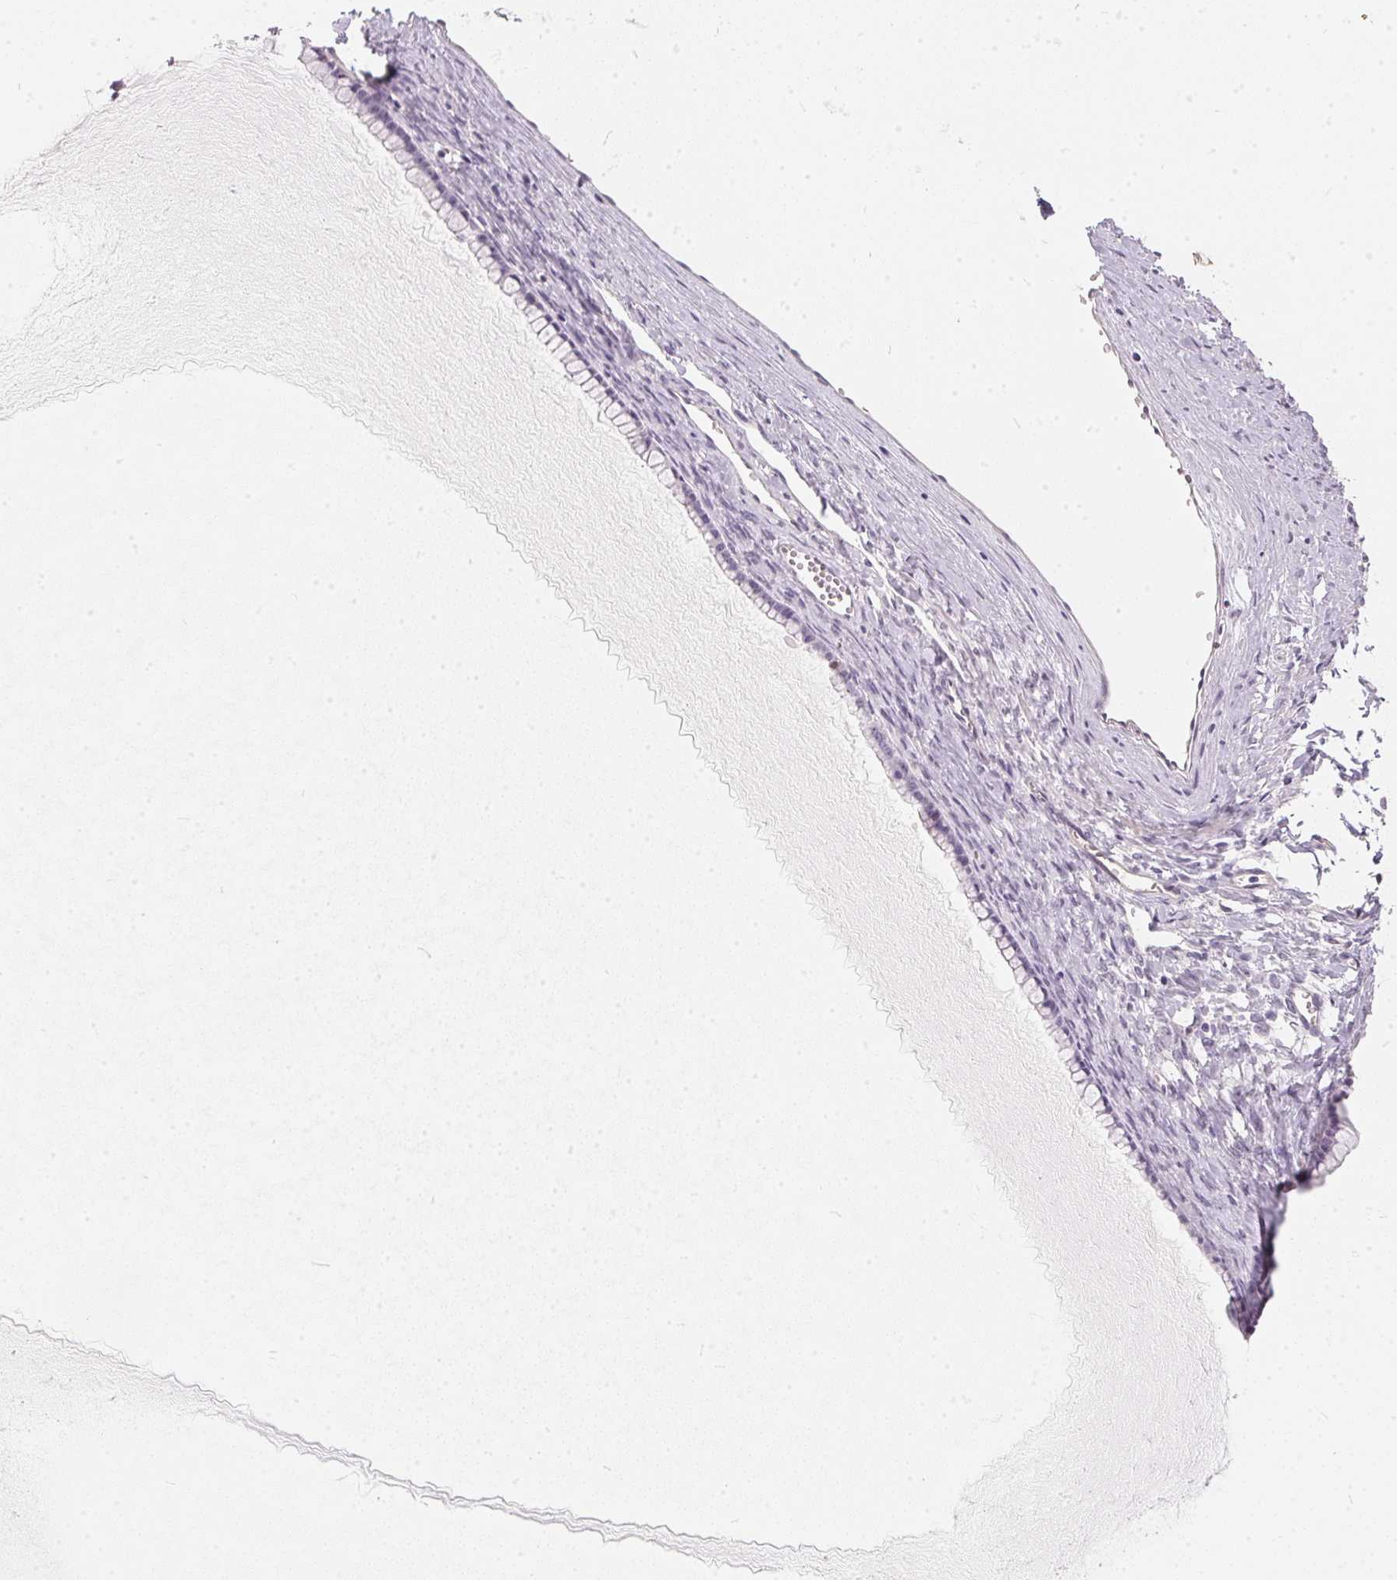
{"staining": {"intensity": "negative", "quantity": "none", "location": "none"}, "tissue": "ovarian cancer", "cell_type": "Tumor cells", "image_type": "cancer", "snomed": [{"axis": "morphology", "description": "Cystadenocarcinoma, mucinous, NOS"}, {"axis": "topography", "description": "Ovary"}], "caption": "Mucinous cystadenocarcinoma (ovarian) stained for a protein using IHC exhibits no positivity tumor cells.", "gene": "BLMH", "patient": {"sex": "female", "age": 41}}